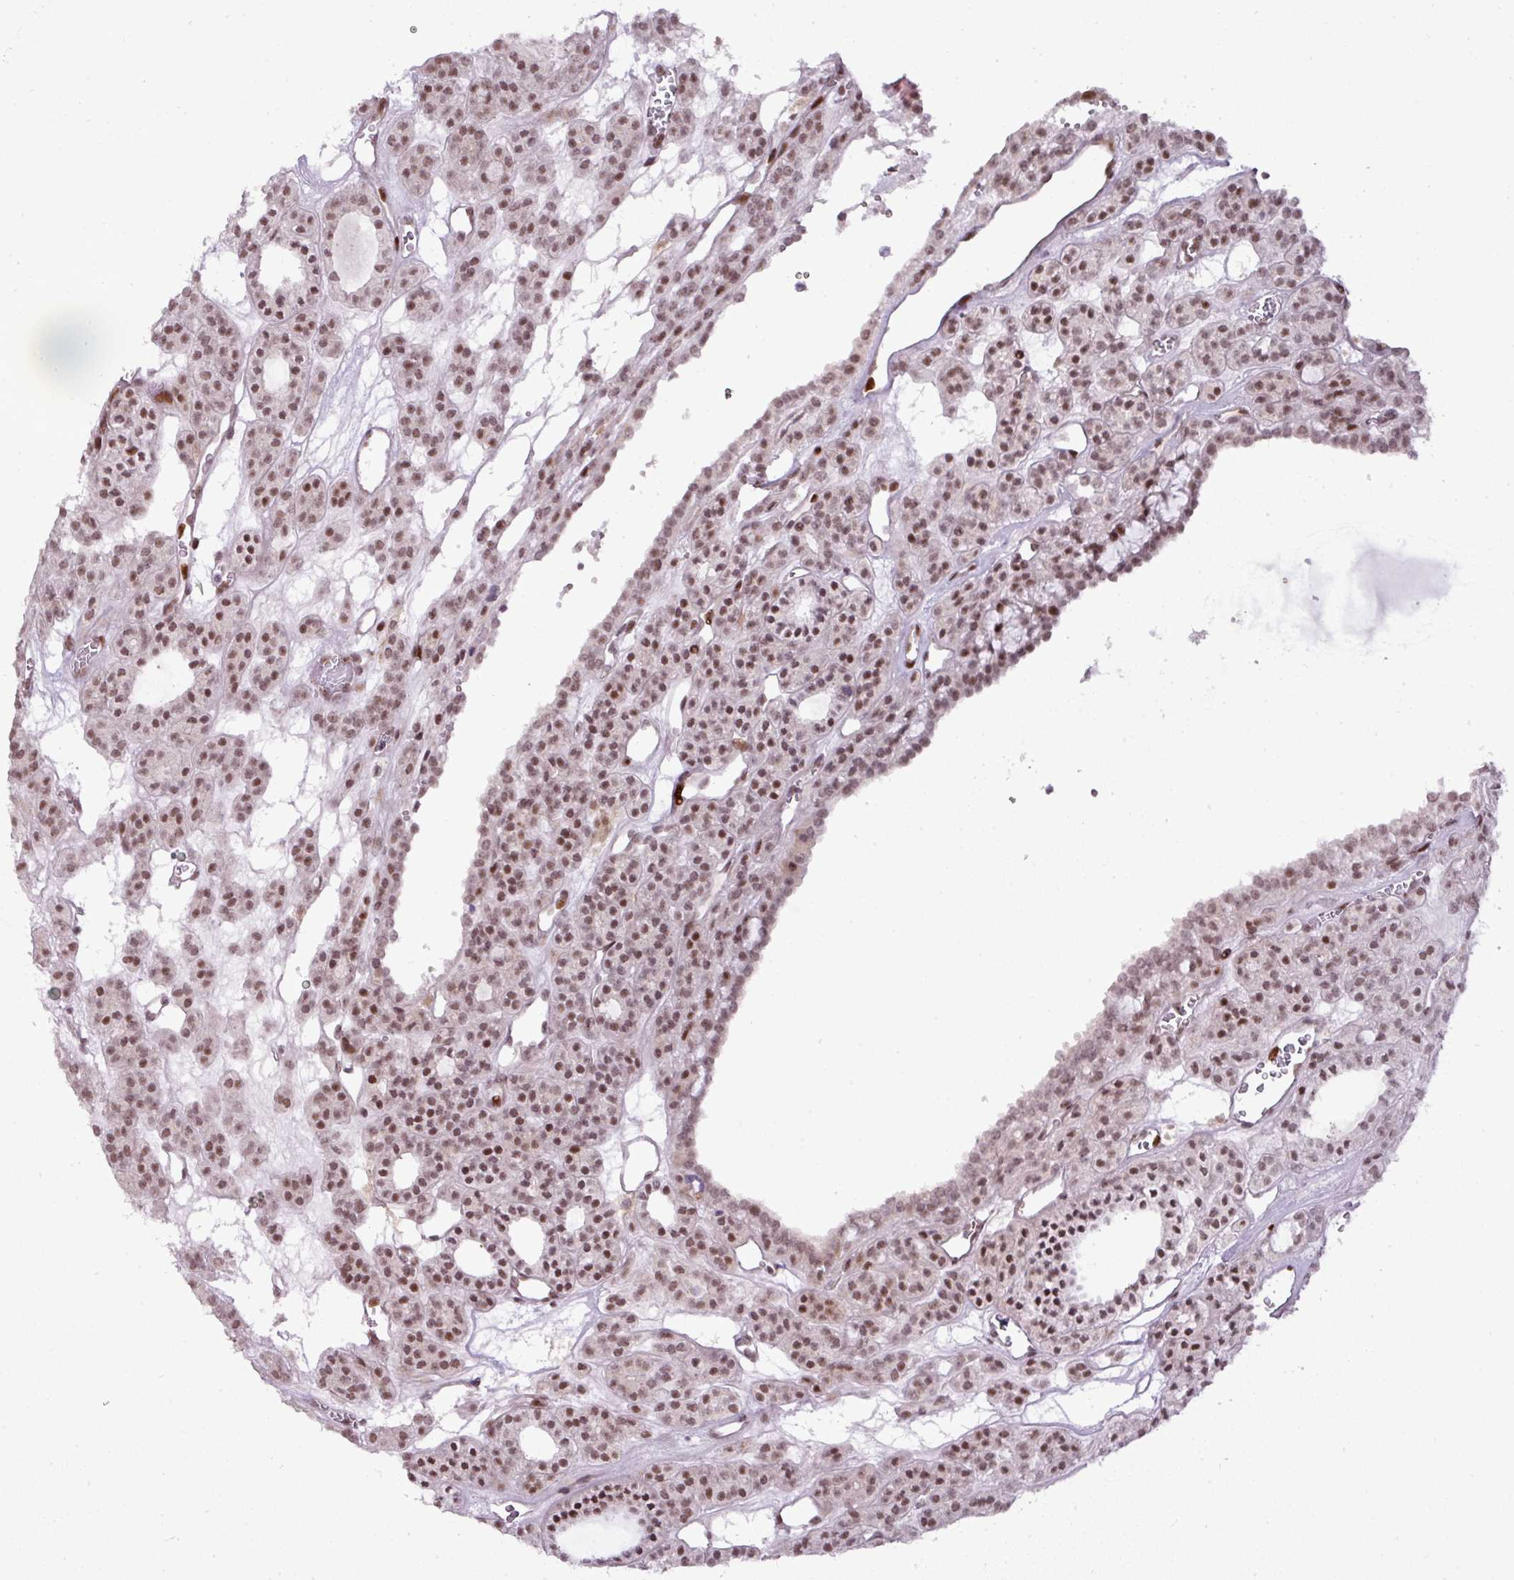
{"staining": {"intensity": "strong", "quantity": ">75%", "location": "nuclear"}, "tissue": "thyroid cancer", "cell_type": "Tumor cells", "image_type": "cancer", "snomed": [{"axis": "morphology", "description": "Follicular adenoma carcinoma, NOS"}, {"axis": "topography", "description": "Thyroid gland"}], "caption": "Tumor cells reveal strong nuclear staining in approximately >75% of cells in thyroid follicular adenoma carcinoma. Nuclei are stained in blue.", "gene": "MYSM1", "patient": {"sex": "female", "age": 63}}